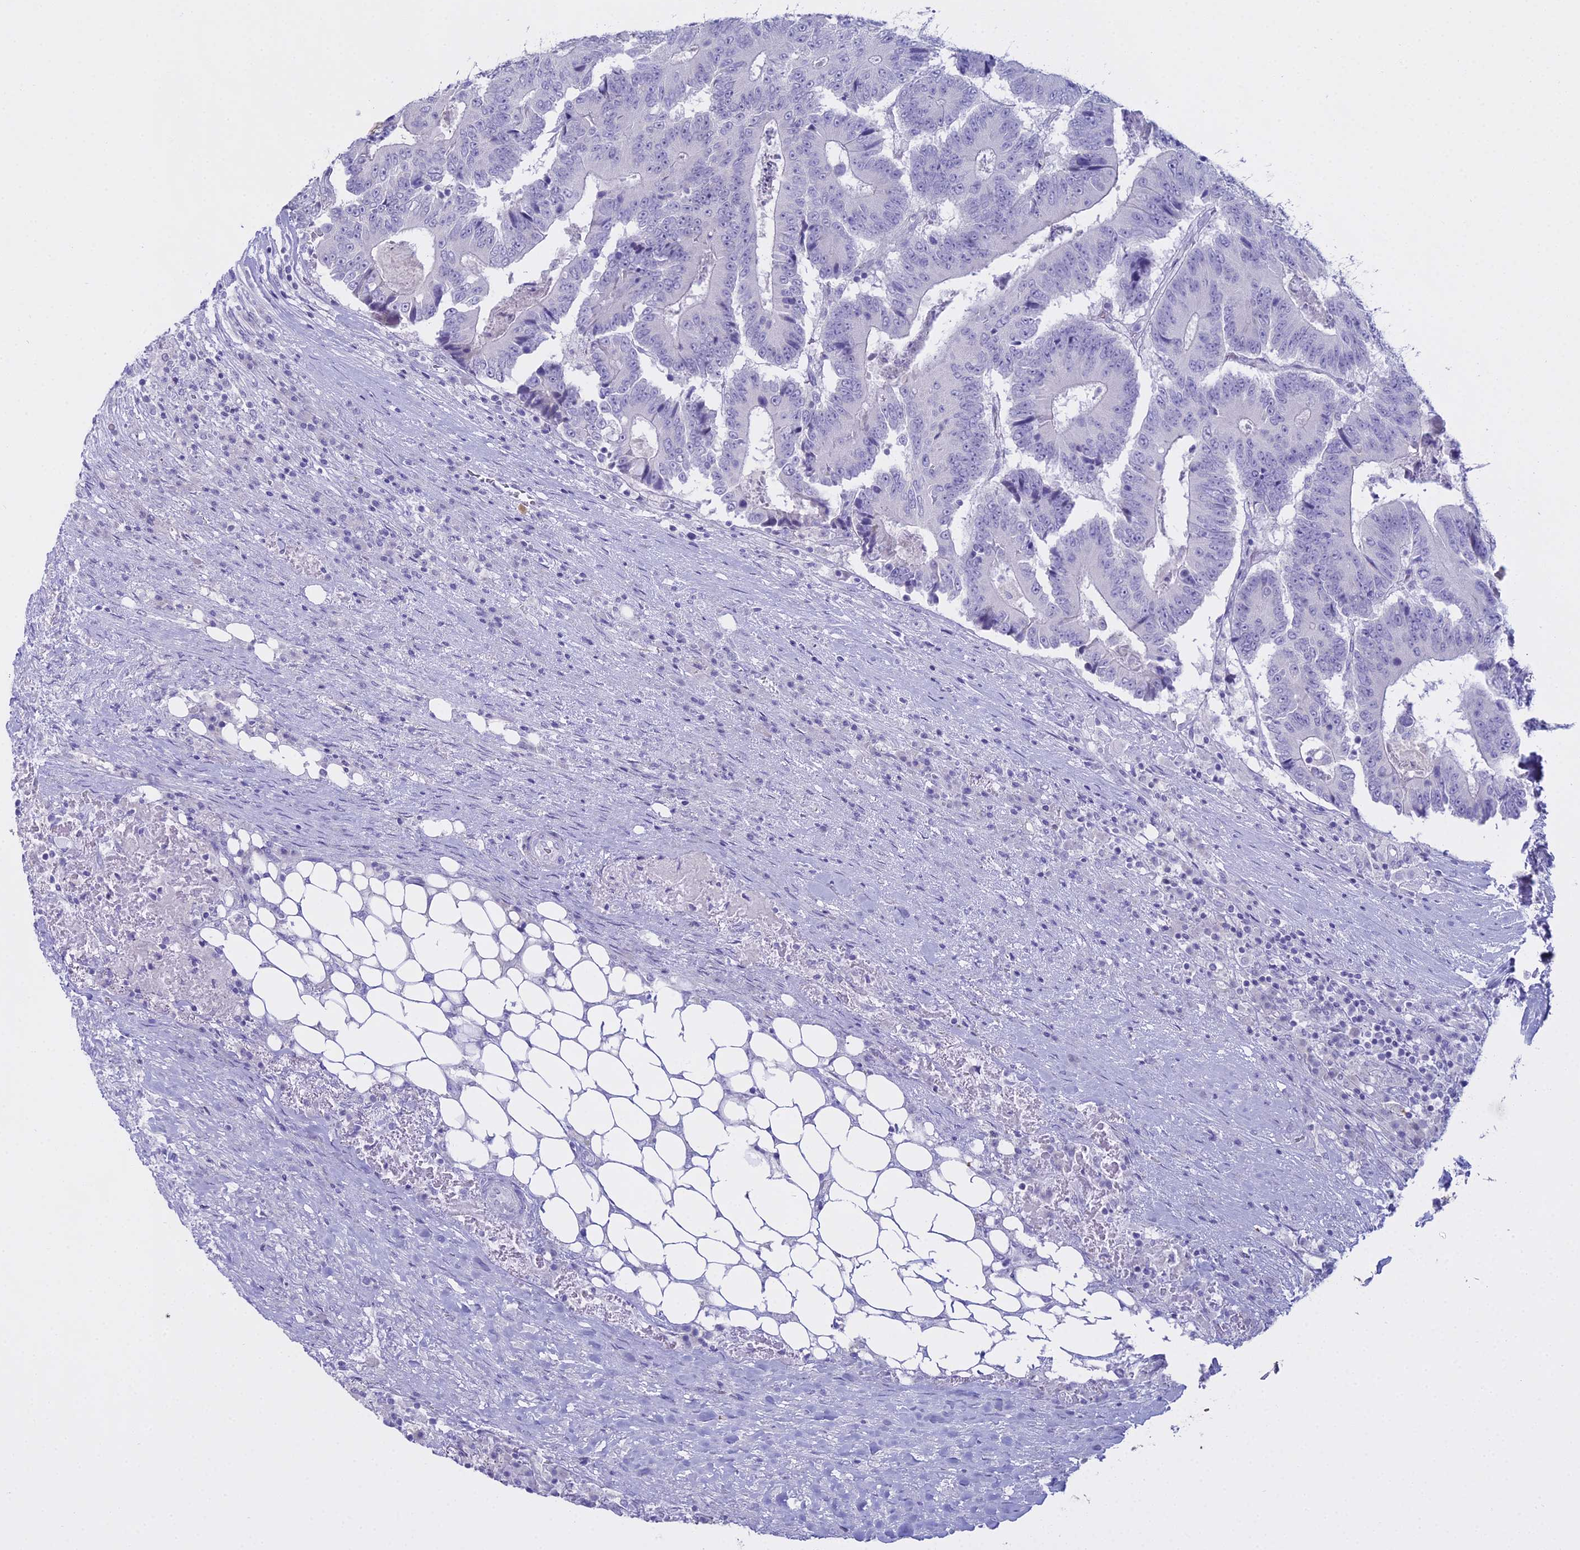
{"staining": {"intensity": "negative", "quantity": "none", "location": "none"}, "tissue": "colorectal cancer", "cell_type": "Tumor cells", "image_type": "cancer", "snomed": [{"axis": "morphology", "description": "Adenocarcinoma, NOS"}, {"axis": "topography", "description": "Colon"}], "caption": "Image shows no protein staining in tumor cells of colorectal cancer (adenocarcinoma) tissue.", "gene": "ALPP", "patient": {"sex": "male", "age": 83}}